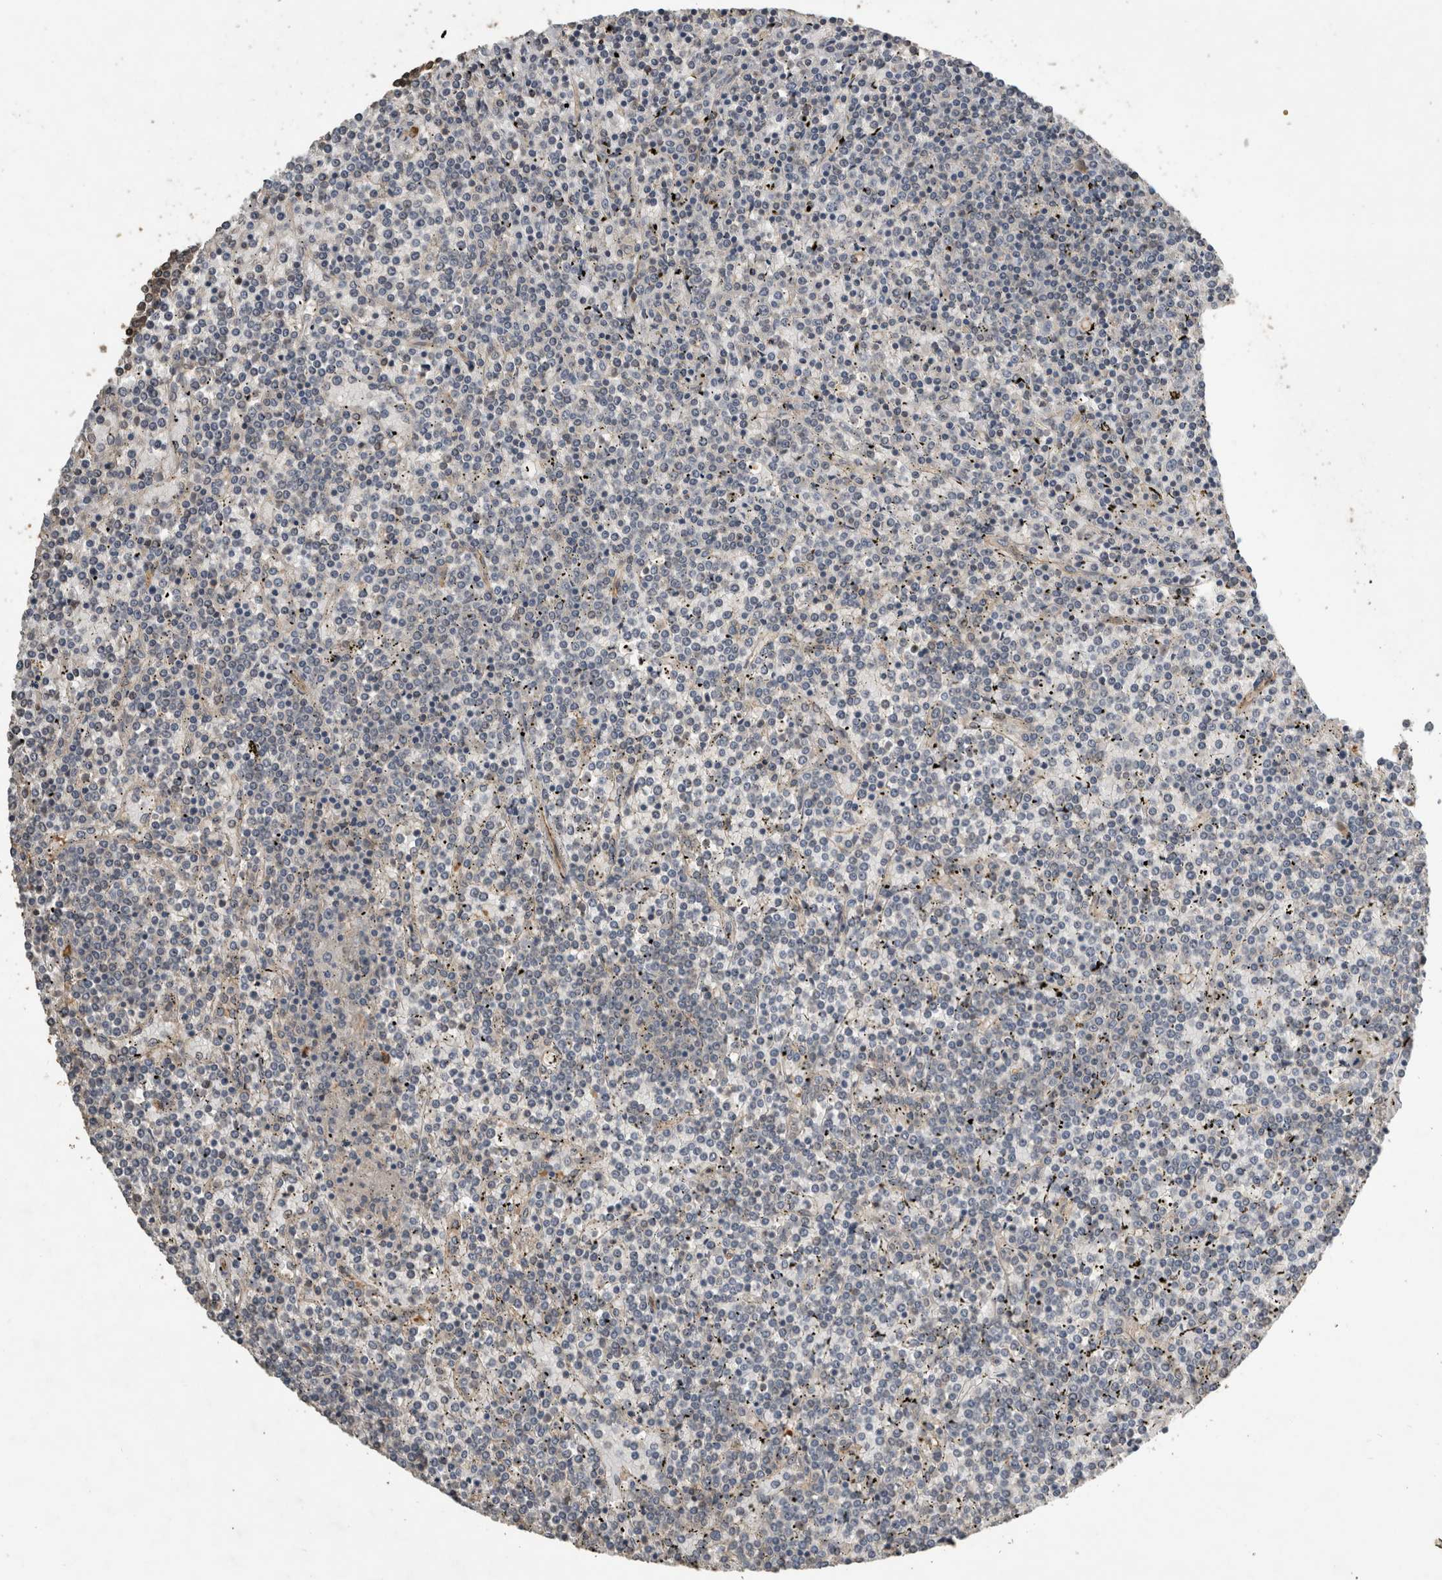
{"staining": {"intensity": "negative", "quantity": "none", "location": "none"}, "tissue": "lymphoma", "cell_type": "Tumor cells", "image_type": "cancer", "snomed": [{"axis": "morphology", "description": "Malignant lymphoma, non-Hodgkin's type, Low grade"}, {"axis": "topography", "description": "Spleen"}], "caption": "High magnification brightfield microscopy of malignant lymphoma, non-Hodgkin's type (low-grade) stained with DAB (brown) and counterstained with hematoxylin (blue): tumor cells show no significant positivity.", "gene": "RHPN1", "patient": {"sex": "female", "age": 19}}